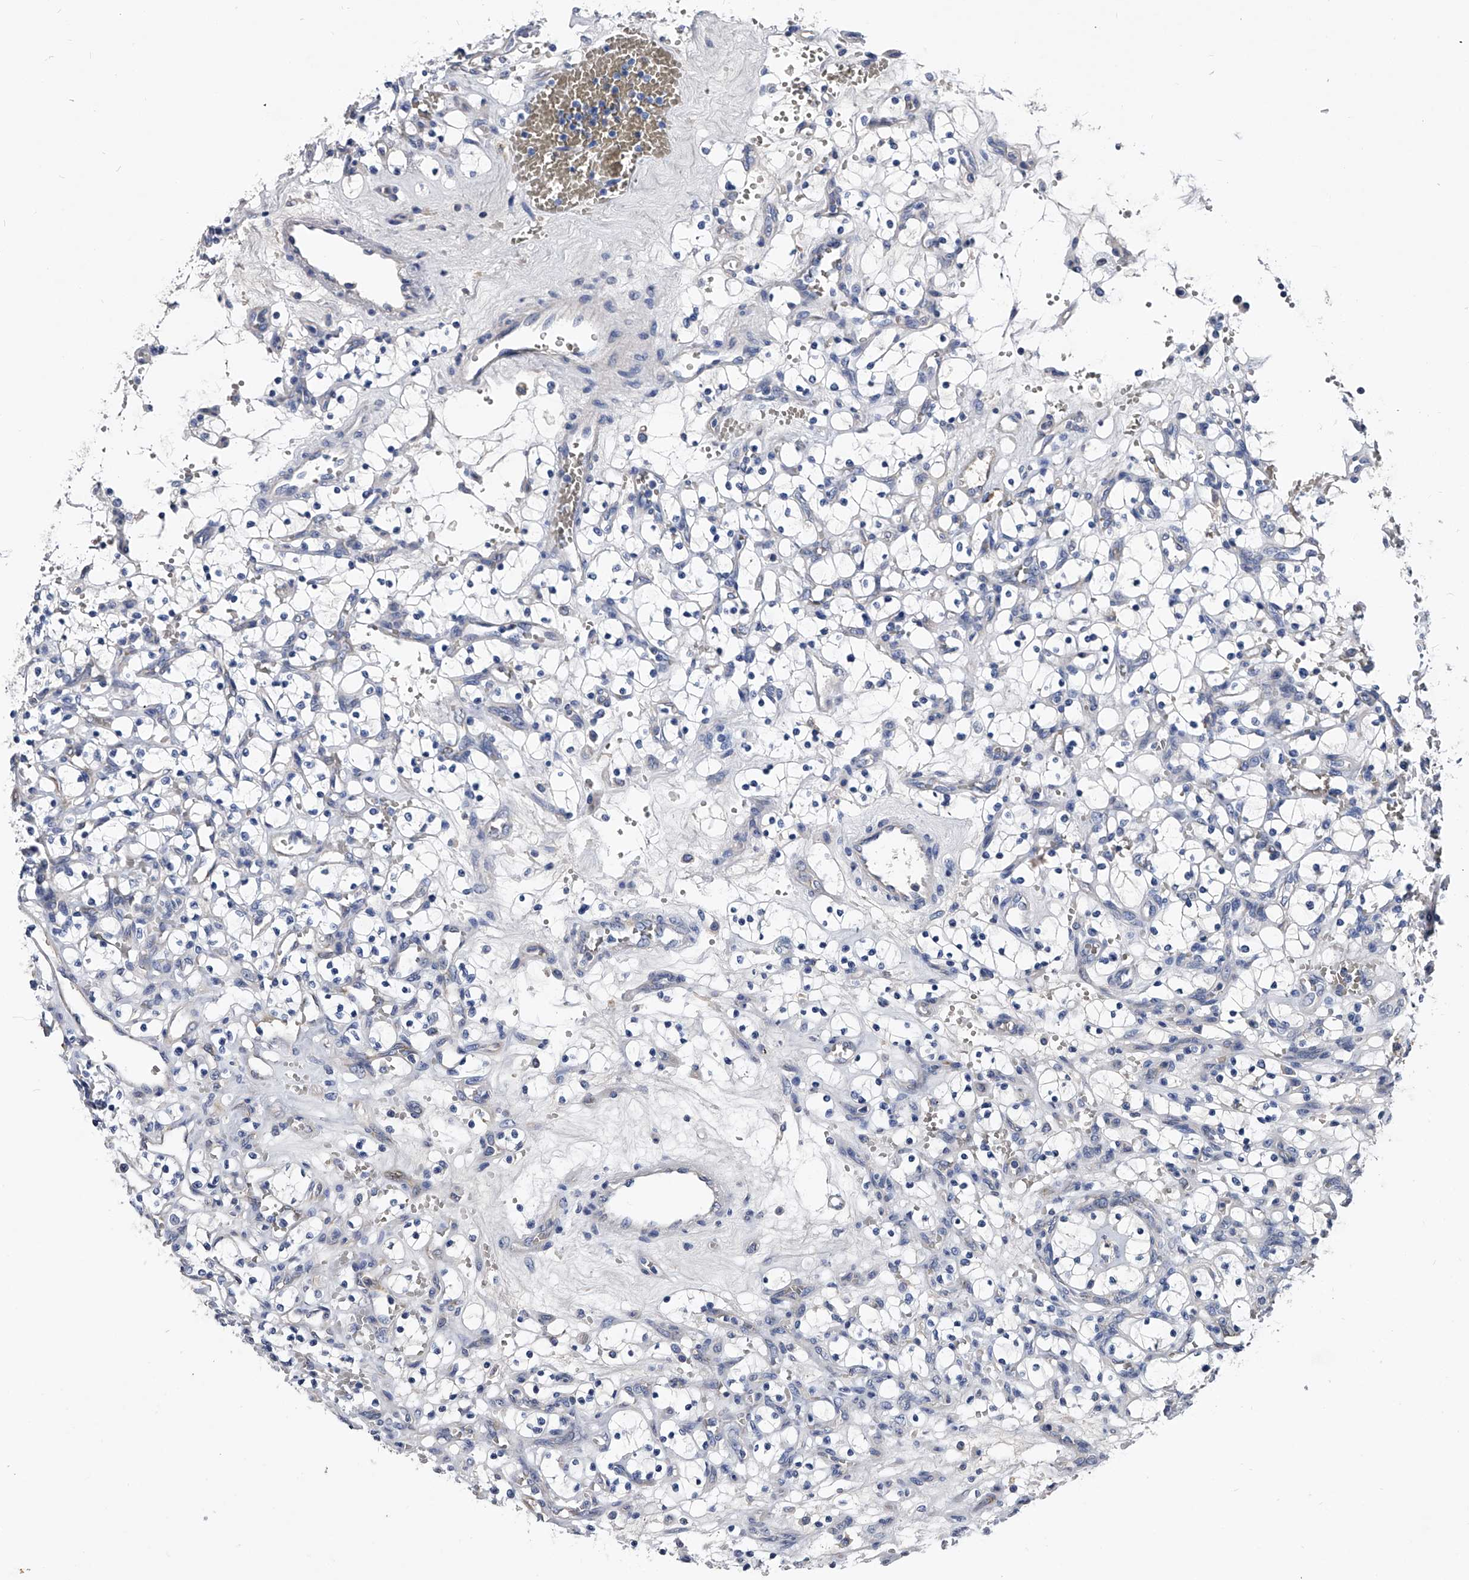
{"staining": {"intensity": "negative", "quantity": "none", "location": "none"}, "tissue": "renal cancer", "cell_type": "Tumor cells", "image_type": "cancer", "snomed": [{"axis": "morphology", "description": "Adenocarcinoma, NOS"}, {"axis": "topography", "description": "Kidney"}], "caption": "IHC of human renal cancer exhibits no expression in tumor cells. (DAB immunohistochemistry (IHC) with hematoxylin counter stain).", "gene": "EFCAB7", "patient": {"sex": "female", "age": 69}}